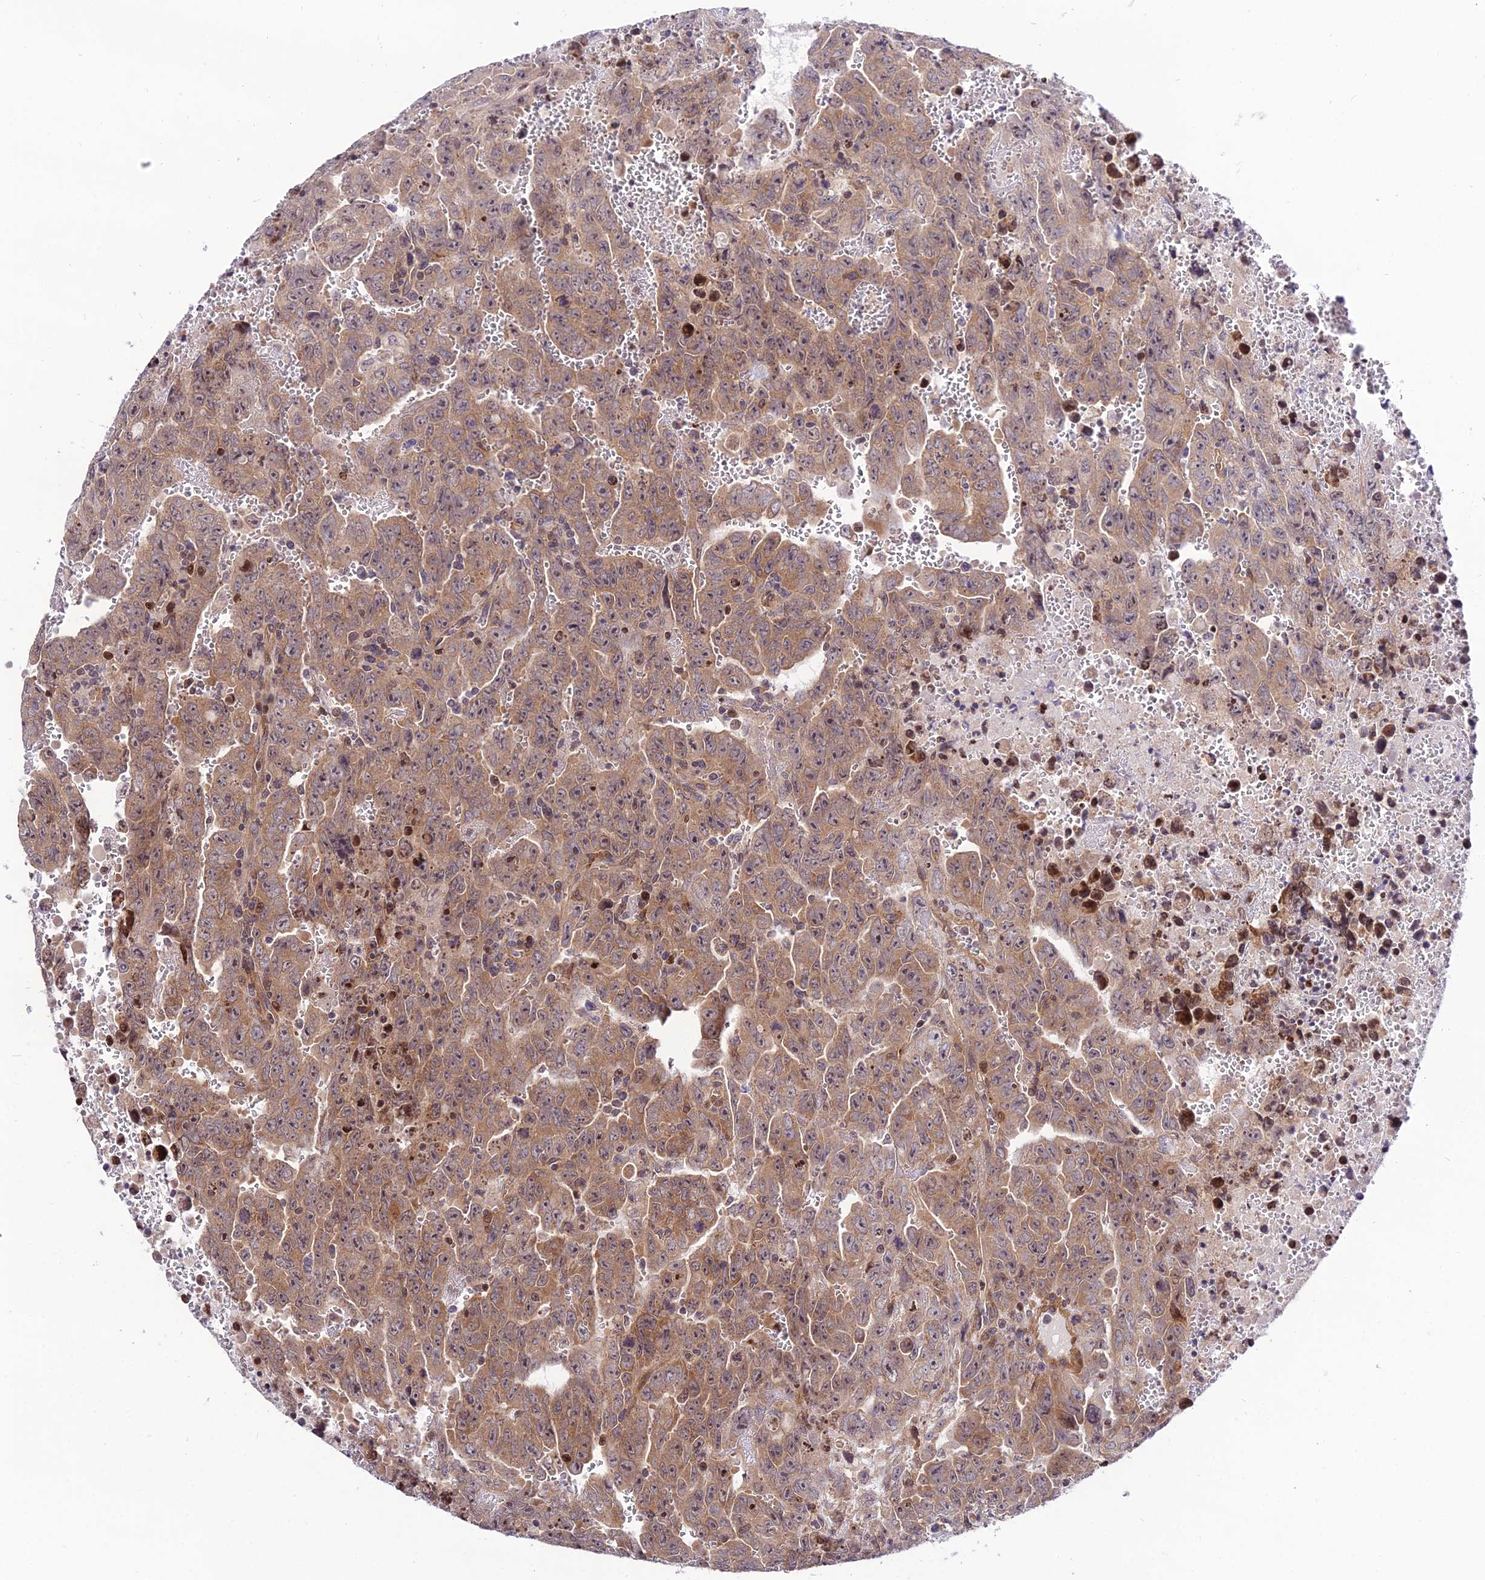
{"staining": {"intensity": "moderate", "quantity": ">75%", "location": "cytoplasmic/membranous,nuclear"}, "tissue": "testis cancer", "cell_type": "Tumor cells", "image_type": "cancer", "snomed": [{"axis": "morphology", "description": "Carcinoma, Embryonal, NOS"}, {"axis": "topography", "description": "Testis"}], "caption": "Brown immunohistochemical staining in human testis cancer (embryonal carcinoma) demonstrates moderate cytoplasmic/membranous and nuclear positivity in approximately >75% of tumor cells. The protein of interest is stained brown, and the nuclei are stained in blue (DAB IHC with brightfield microscopy, high magnification).", "gene": "SMG6", "patient": {"sex": "male", "age": 28}}